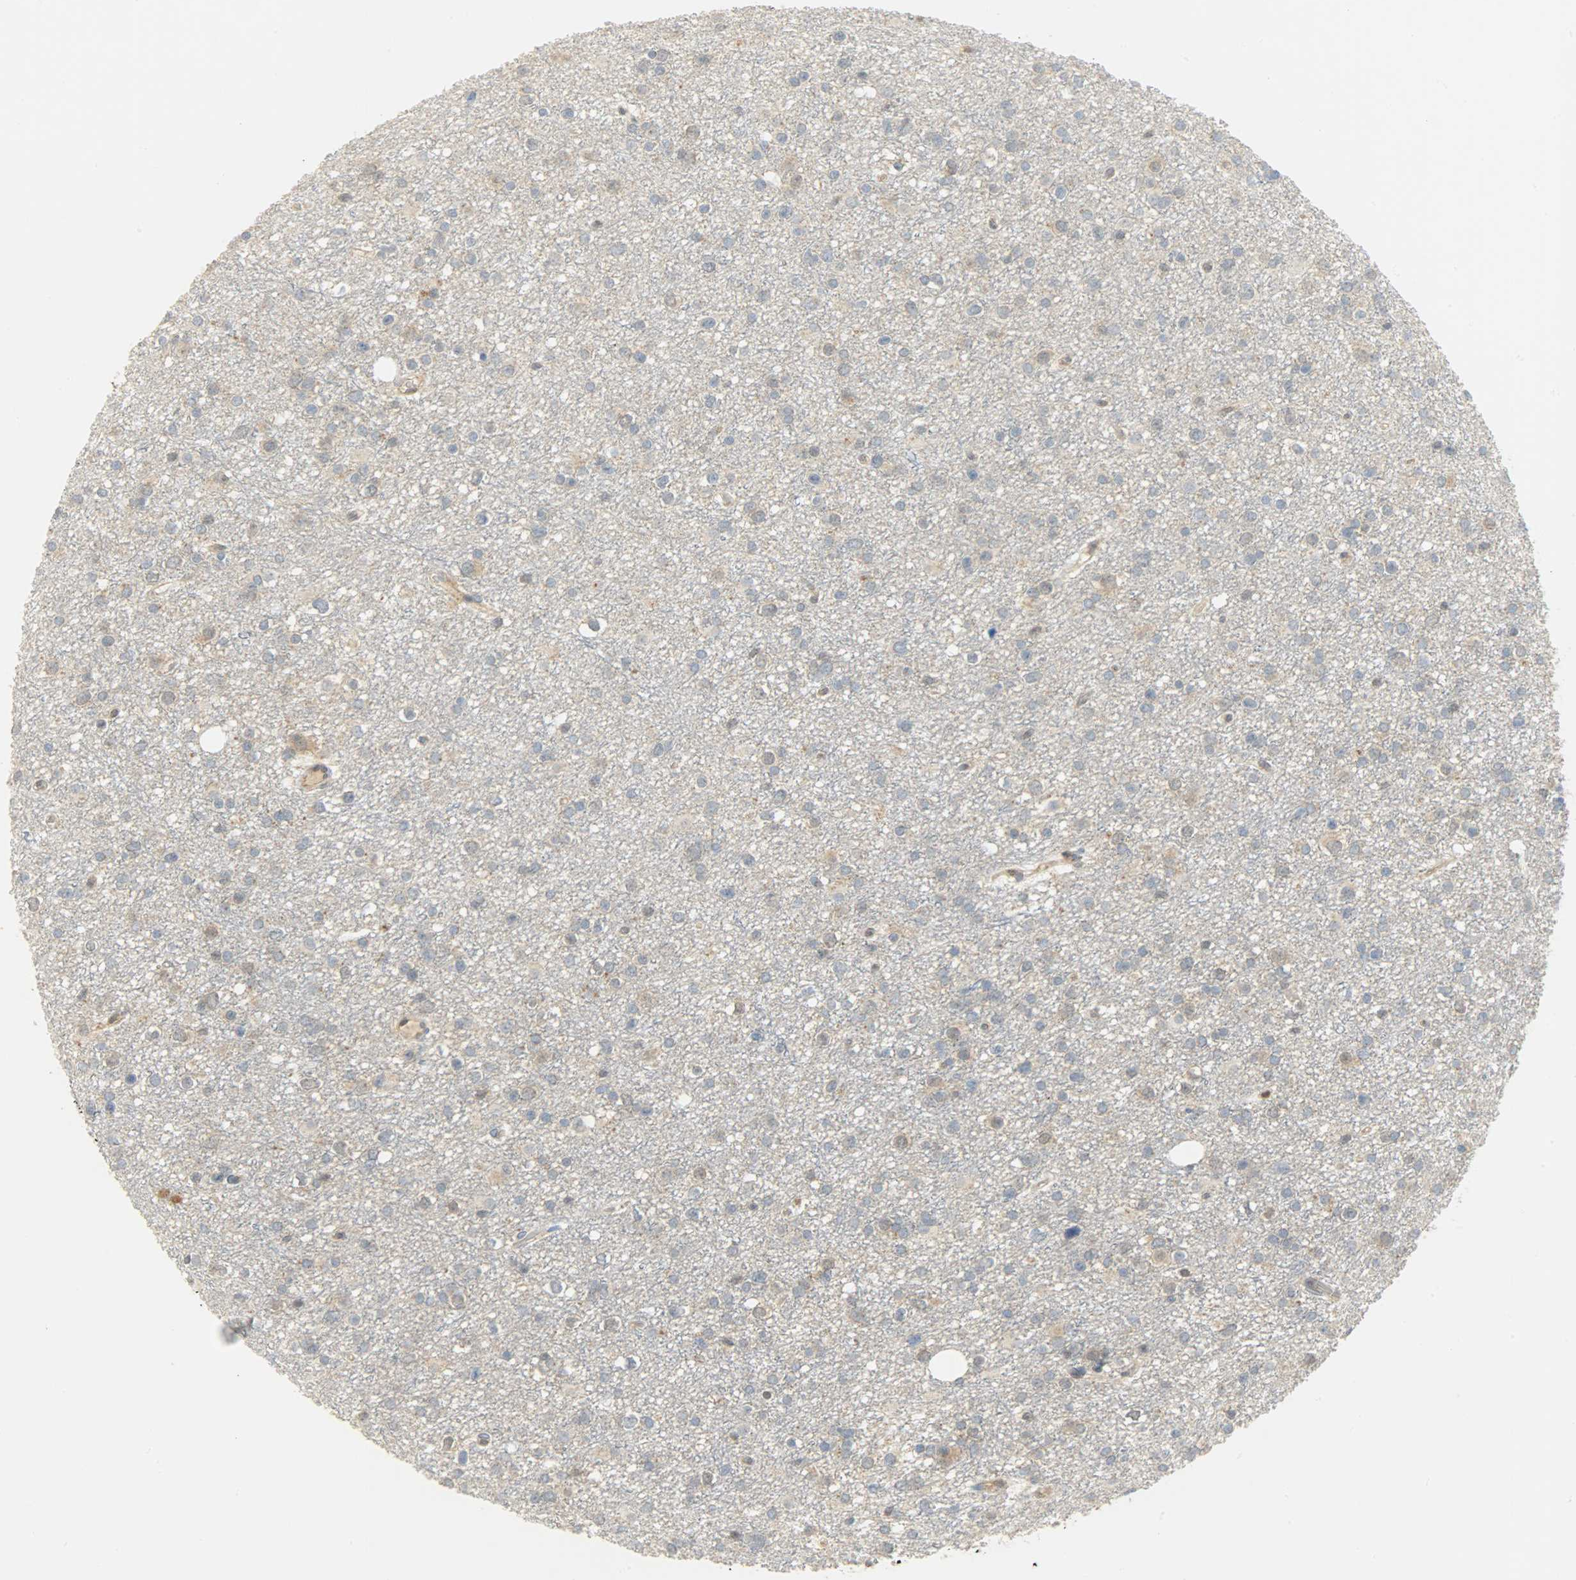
{"staining": {"intensity": "weak", "quantity": "<25%", "location": "cytoplasmic/membranous"}, "tissue": "glioma", "cell_type": "Tumor cells", "image_type": "cancer", "snomed": [{"axis": "morphology", "description": "Glioma, malignant, Low grade"}, {"axis": "topography", "description": "Brain"}], "caption": "DAB (3,3'-diaminobenzidine) immunohistochemical staining of glioma reveals no significant expression in tumor cells. (DAB (3,3'-diaminobenzidine) immunohistochemistry (IHC) with hematoxylin counter stain).", "gene": "FKBP1A", "patient": {"sex": "male", "age": 42}}